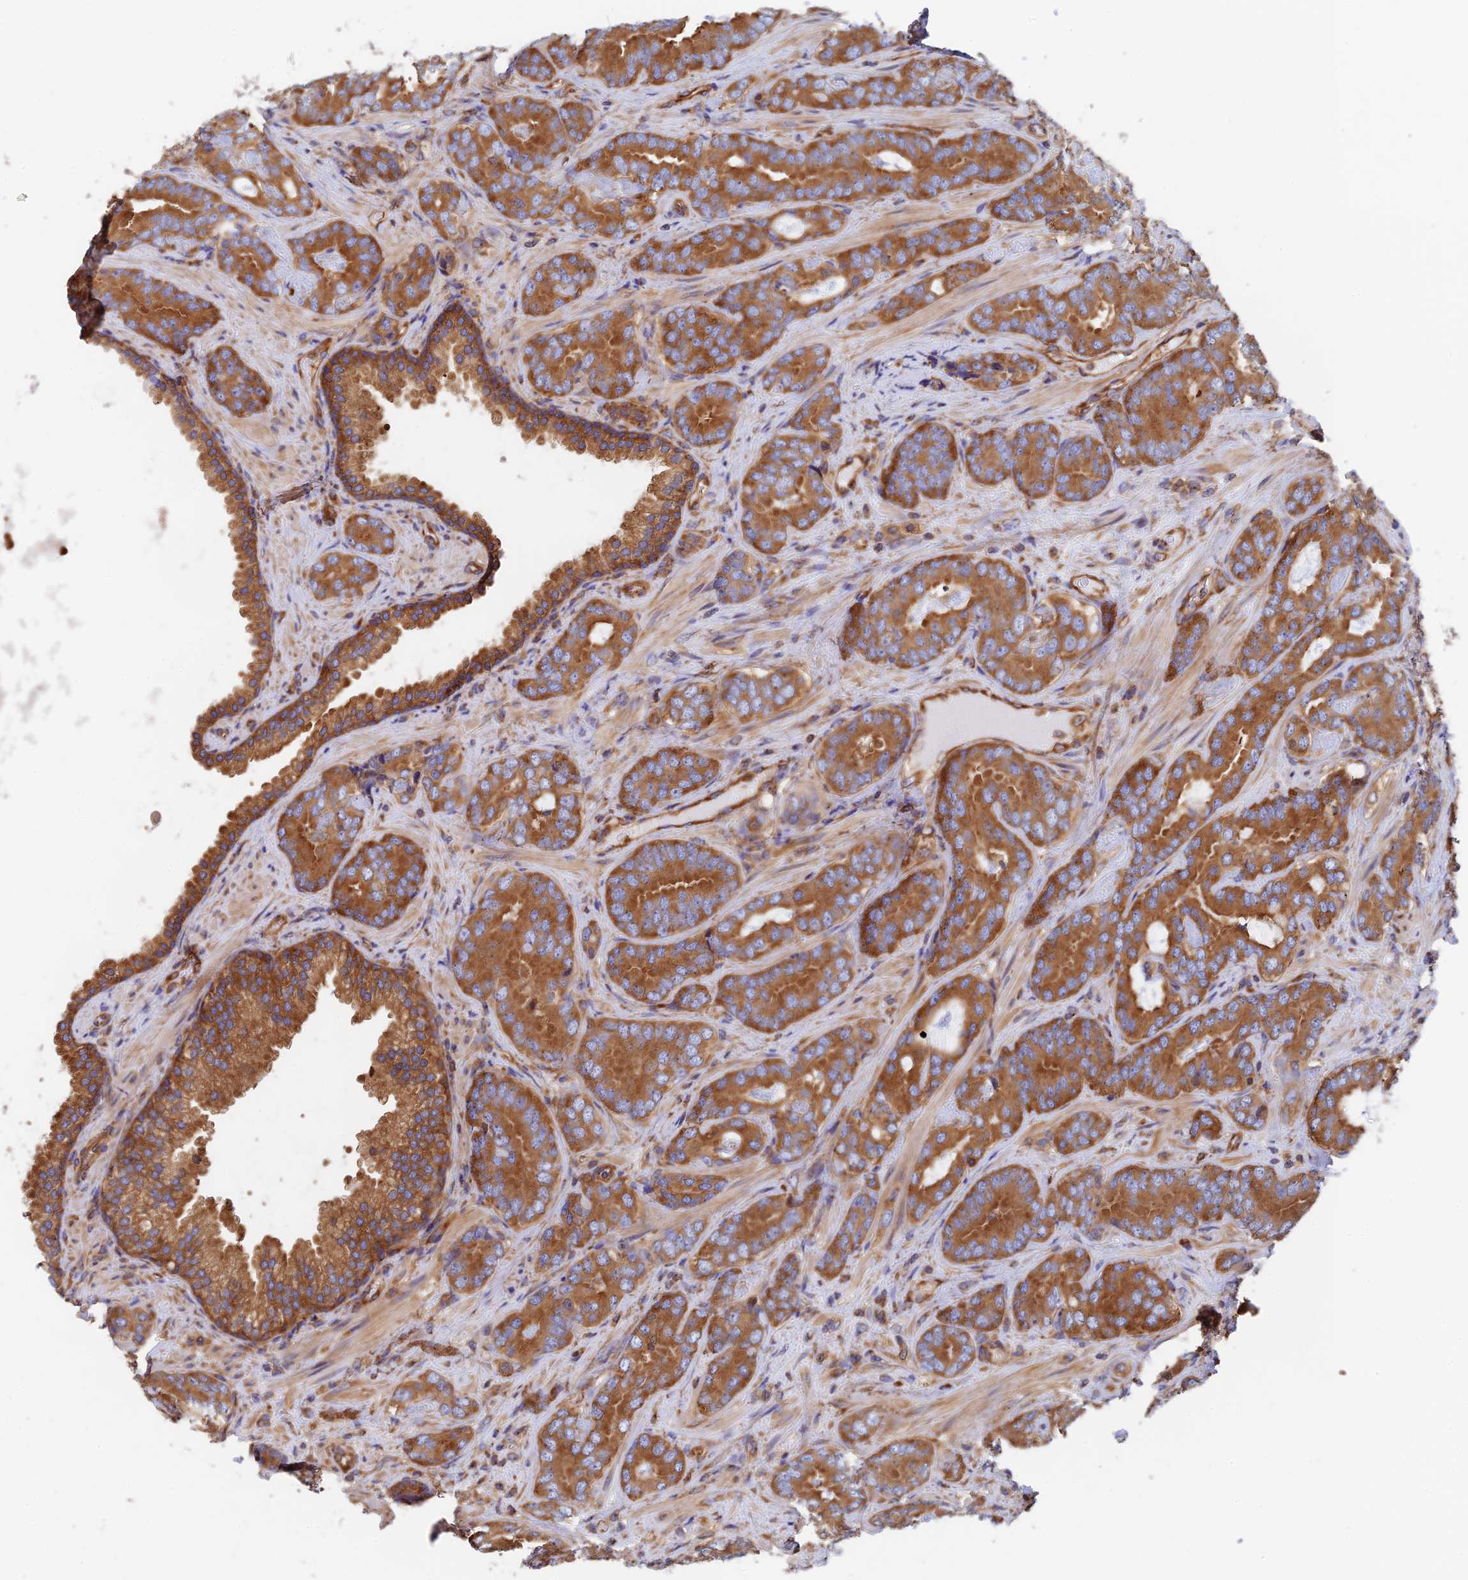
{"staining": {"intensity": "strong", "quantity": "25%-75%", "location": "cytoplasmic/membranous"}, "tissue": "prostate cancer", "cell_type": "Tumor cells", "image_type": "cancer", "snomed": [{"axis": "morphology", "description": "Adenocarcinoma, High grade"}, {"axis": "topography", "description": "Prostate"}], "caption": "High-magnification brightfield microscopy of high-grade adenocarcinoma (prostate) stained with DAB (brown) and counterstained with hematoxylin (blue). tumor cells exhibit strong cytoplasmic/membranous staining is seen in about25%-75% of cells.", "gene": "DCTN2", "patient": {"sex": "male", "age": 71}}